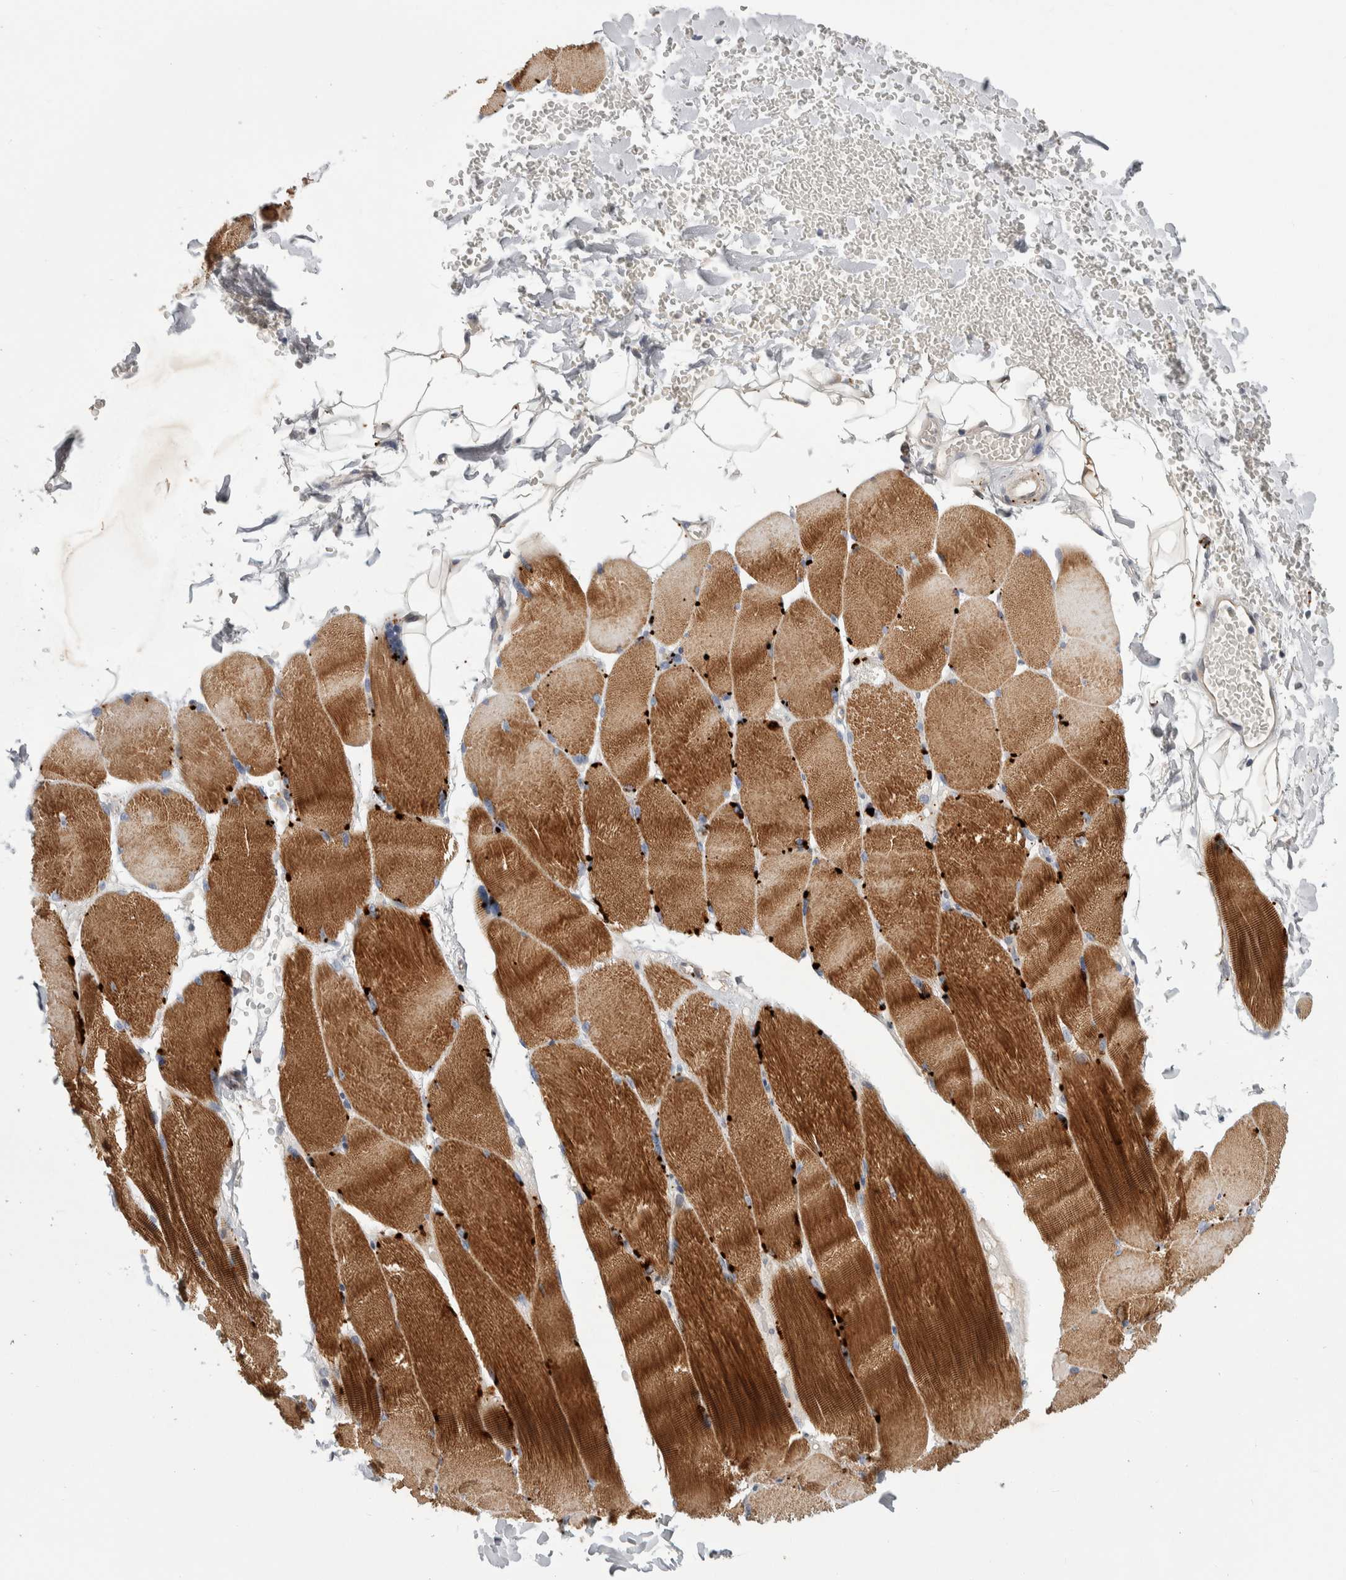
{"staining": {"intensity": "strong", "quantity": ">75%", "location": "cytoplasmic/membranous"}, "tissue": "skeletal muscle", "cell_type": "Myocytes", "image_type": "normal", "snomed": [{"axis": "morphology", "description": "Normal tissue, NOS"}, {"axis": "topography", "description": "Skin"}, {"axis": "topography", "description": "Skeletal muscle"}], "caption": "This is an image of immunohistochemistry staining of unremarkable skeletal muscle, which shows strong expression in the cytoplasmic/membranous of myocytes.", "gene": "ZNF862", "patient": {"sex": "male", "age": 83}}